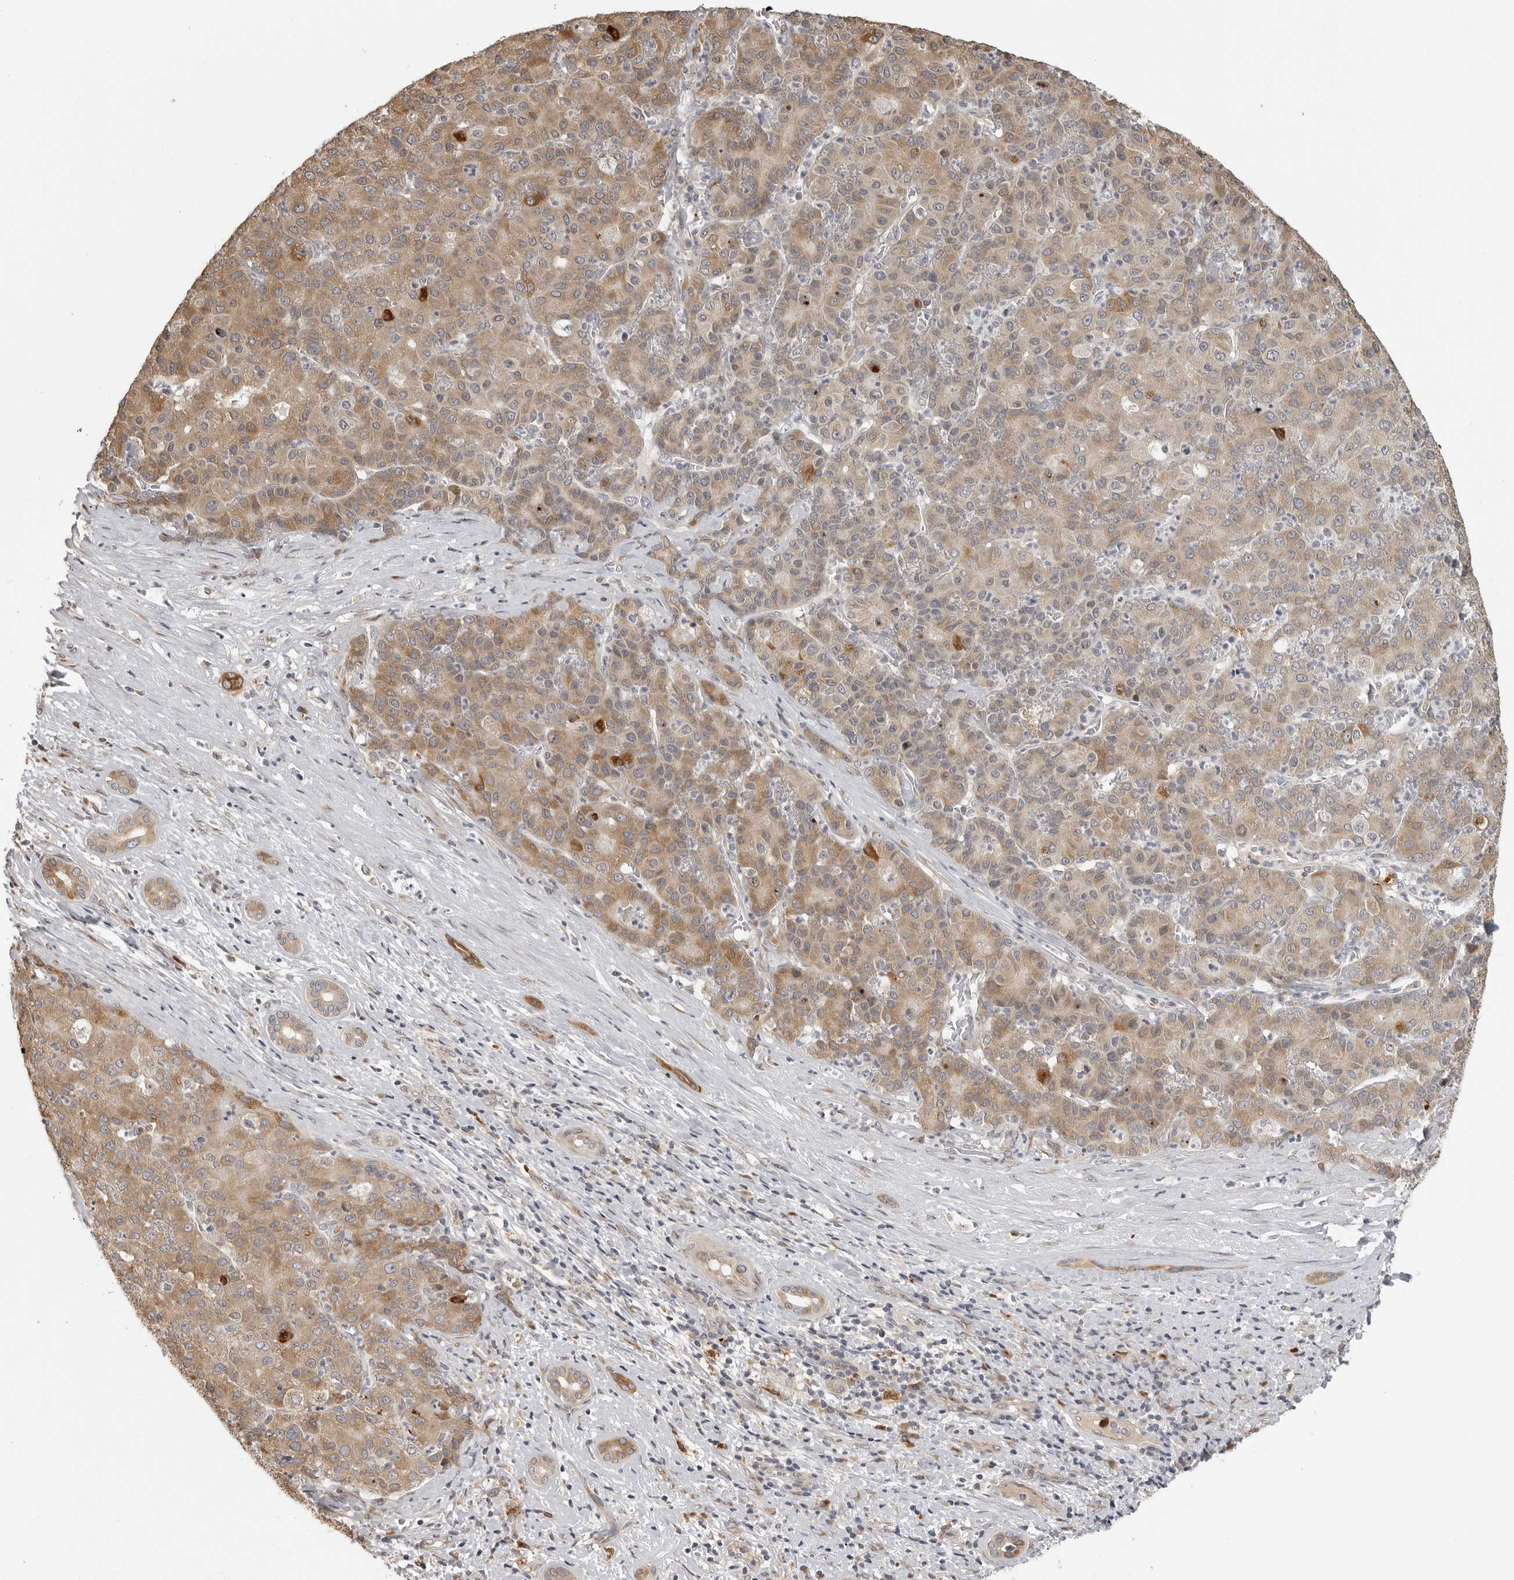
{"staining": {"intensity": "weak", "quantity": "25%-75%", "location": "cytoplasmic/membranous"}, "tissue": "liver cancer", "cell_type": "Tumor cells", "image_type": "cancer", "snomed": [{"axis": "morphology", "description": "Carcinoma, Hepatocellular, NOS"}, {"axis": "topography", "description": "Liver"}], "caption": "Immunohistochemical staining of liver cancer (hepatocellular carcinoma) shows low levels of weak cytoplasmic/membranous staining in about 25%-75% of tumor cells. The protein of interest is stained brown, and the nuclei are stained in blue (DAB IHC with brightfield microscopy, high magnification).", "gene": "IDO1", "patient": {"sex": "male", "age": 65}}